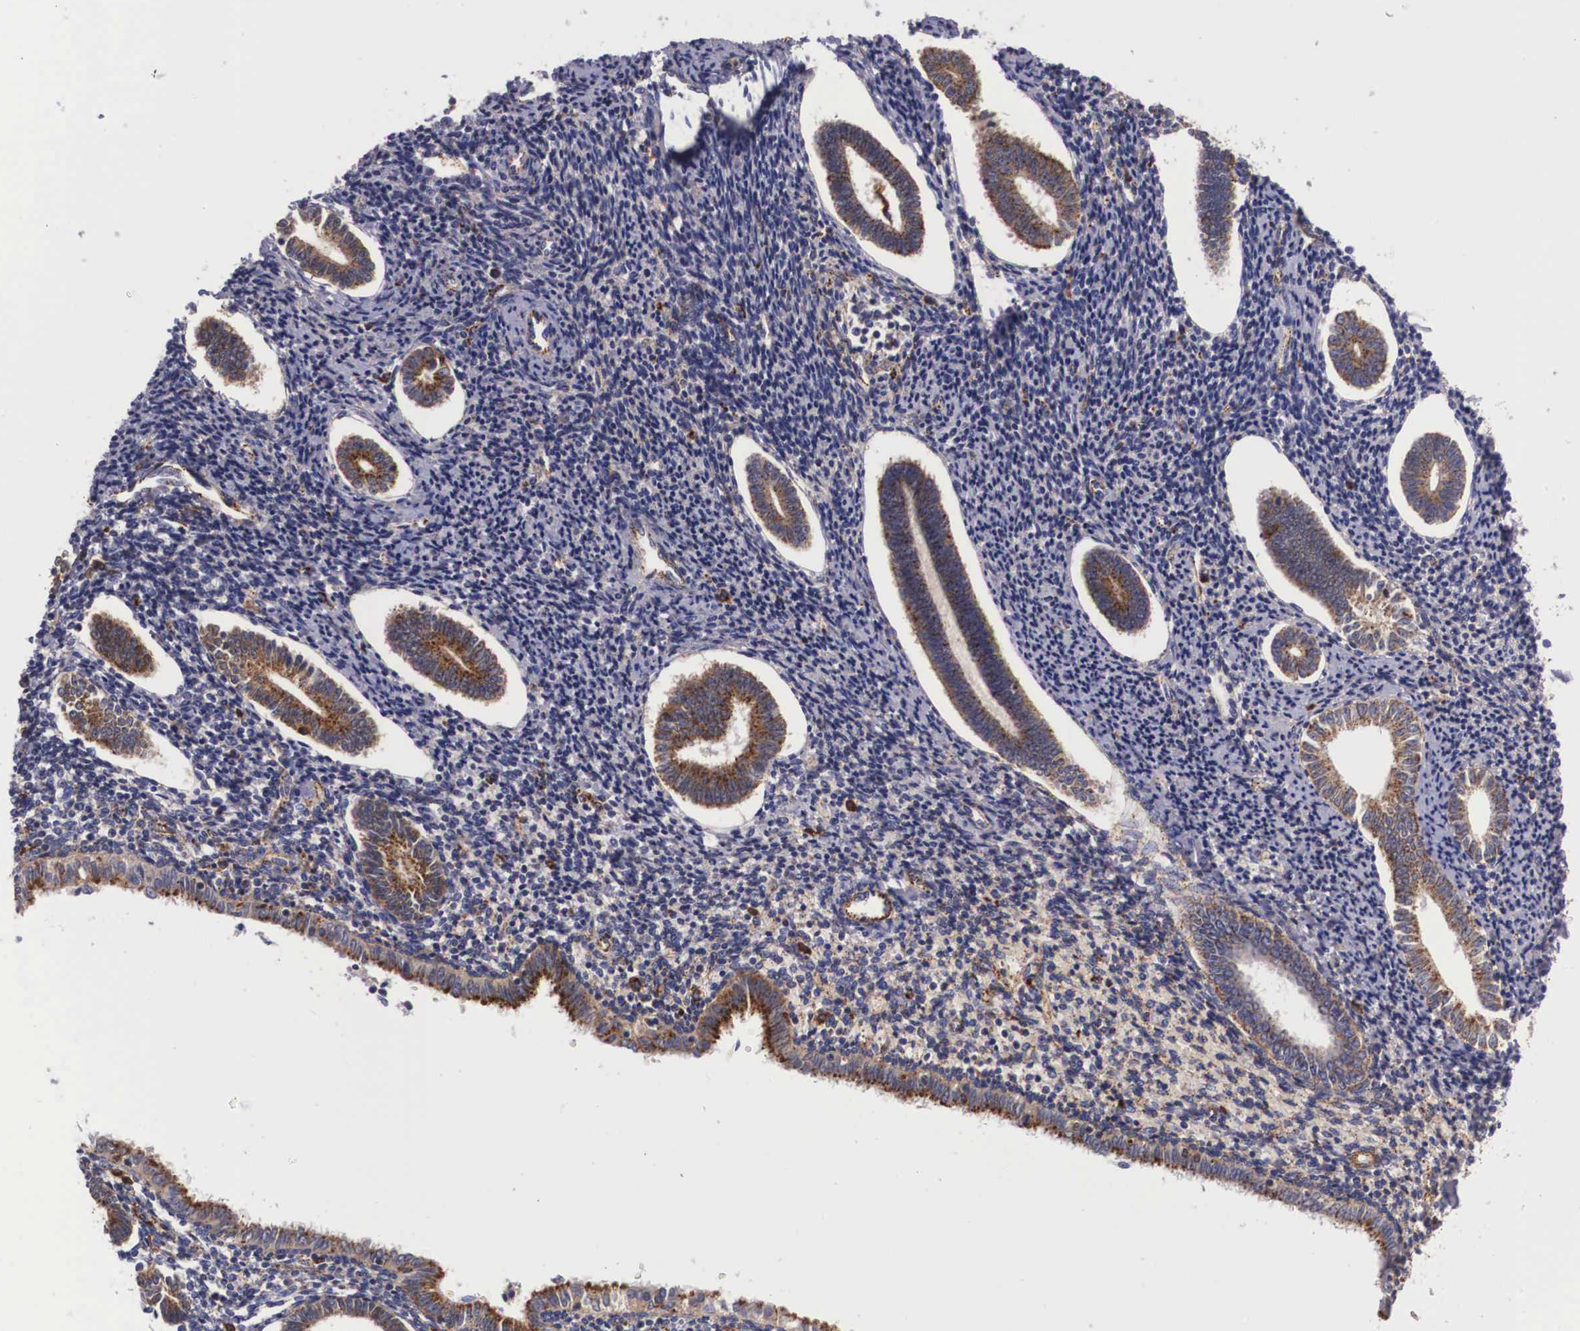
{"staining": {"intensity": "negative", "quantity": "none", "location": "none"}, "tissue": "endometrium", "cell_type": "Cells in endometrial stroma", "image_type": "normal", "snomed": [{"axis": "morphology", "description": "Normal tissue, NOS"}, {"axis": "topography", "description": "Endometrium"}], "caption": "Histopathology image shows no significant protein positivity in cells in endometrial stroma of normal endometrium. (IHC, brightfield microscopy, high magnification).", "gene": "NAGA", "patient": {"sex": "female", "age": 52}}